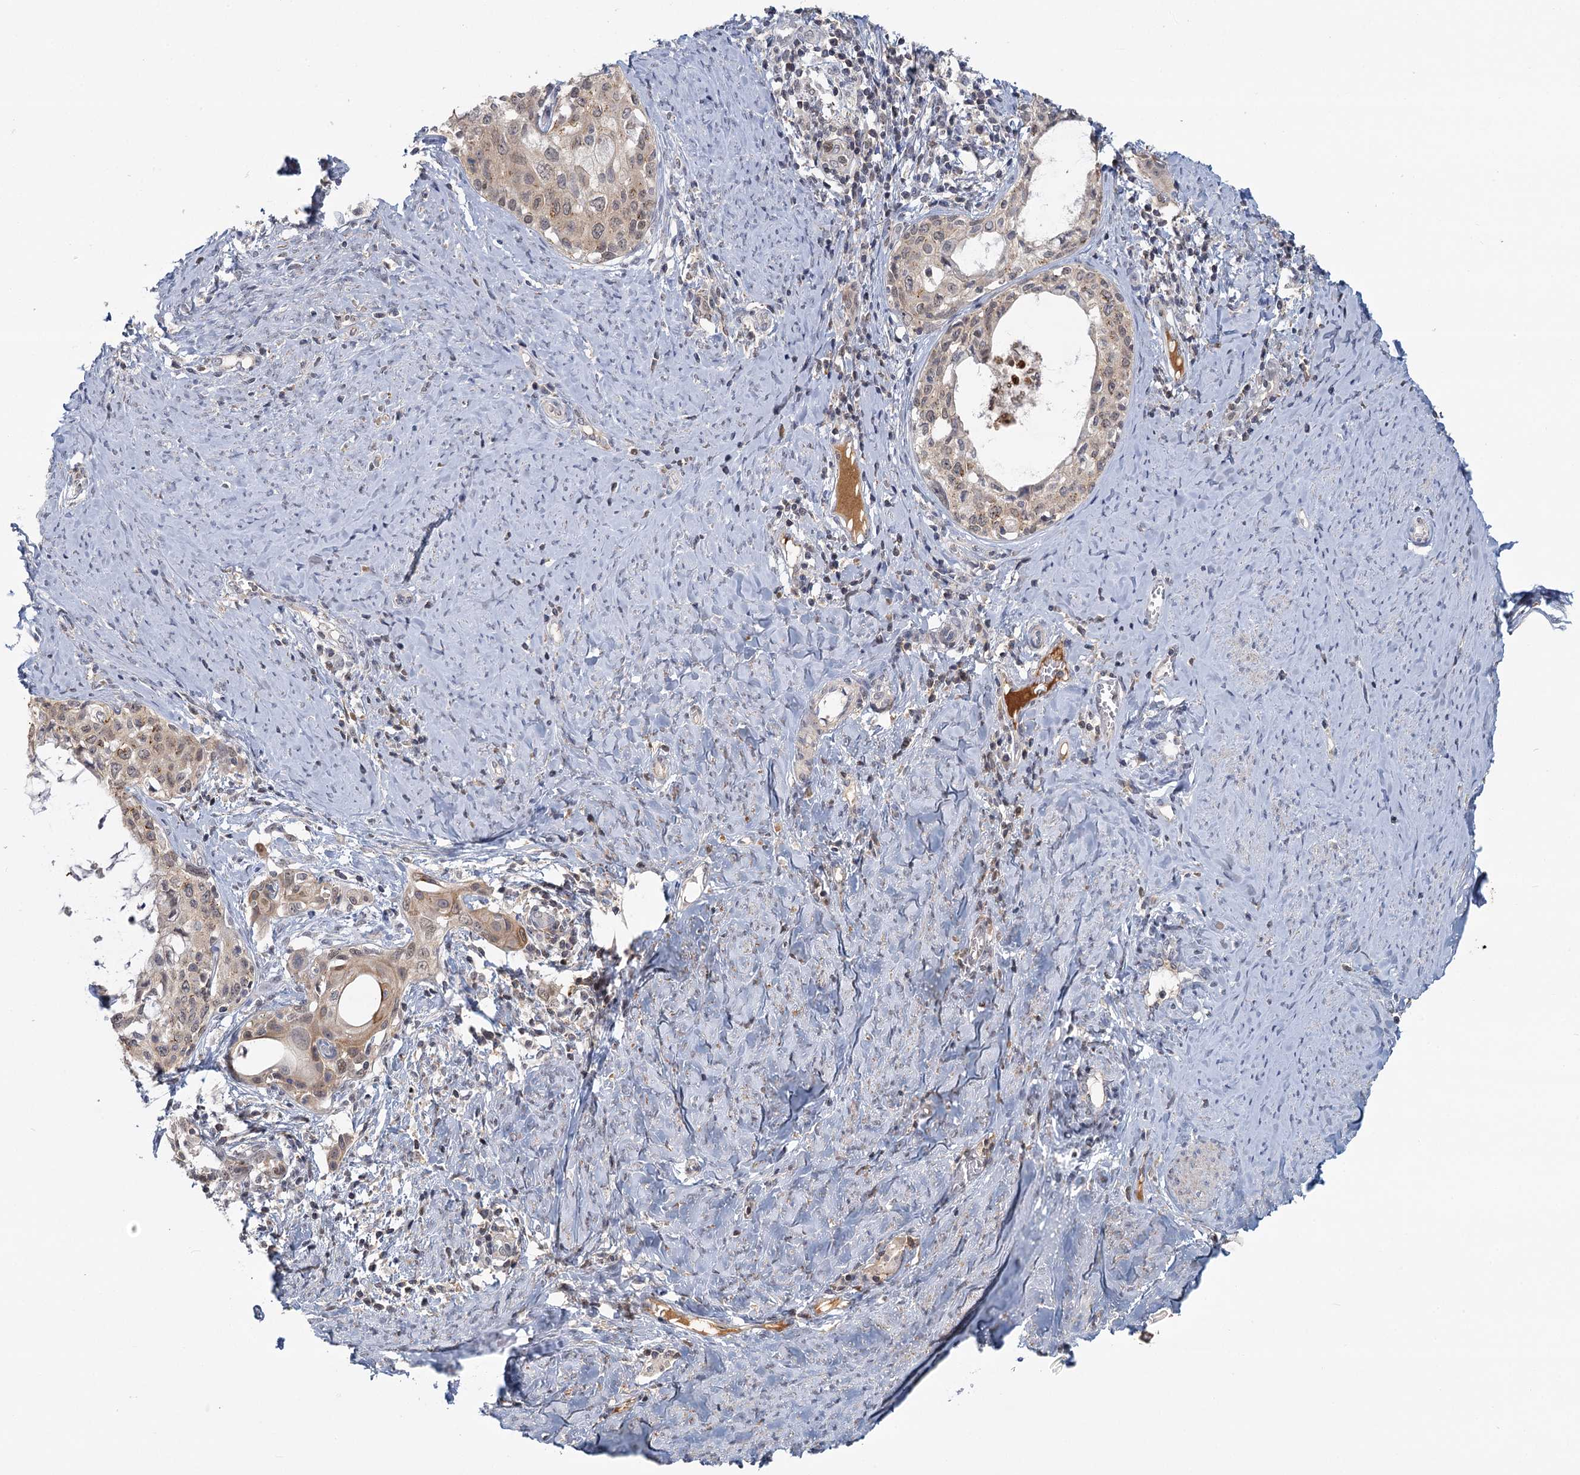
{"staining": {"intensity": "weak", "quantity": "25%-75%", "location": "cytoplasmic/membranous,nuclear"}, "tissue": "cervical cancer", "cell_type": "Tumor cells", "image_type": "cancer", "snomed": [{"axis": "morphology", "description": "Squamous cell carcinoma, NOS"}, {"axis": "morphology", "description": "Adenocarcinoma, NOS"}, {"axis": "topography", "description": "Cervix"}], "caption": "A low amount of weak cytoplasmic/membranous and nuclear staining is identified in about 25%-75% of tumor cells in cervical squamous cell carcinoma tissue. The protein of interest is shown in brown color, while the nuclei are stained blue.", "gene": "GPATCH11", "patient": {"sex": "female", "age": 52}}